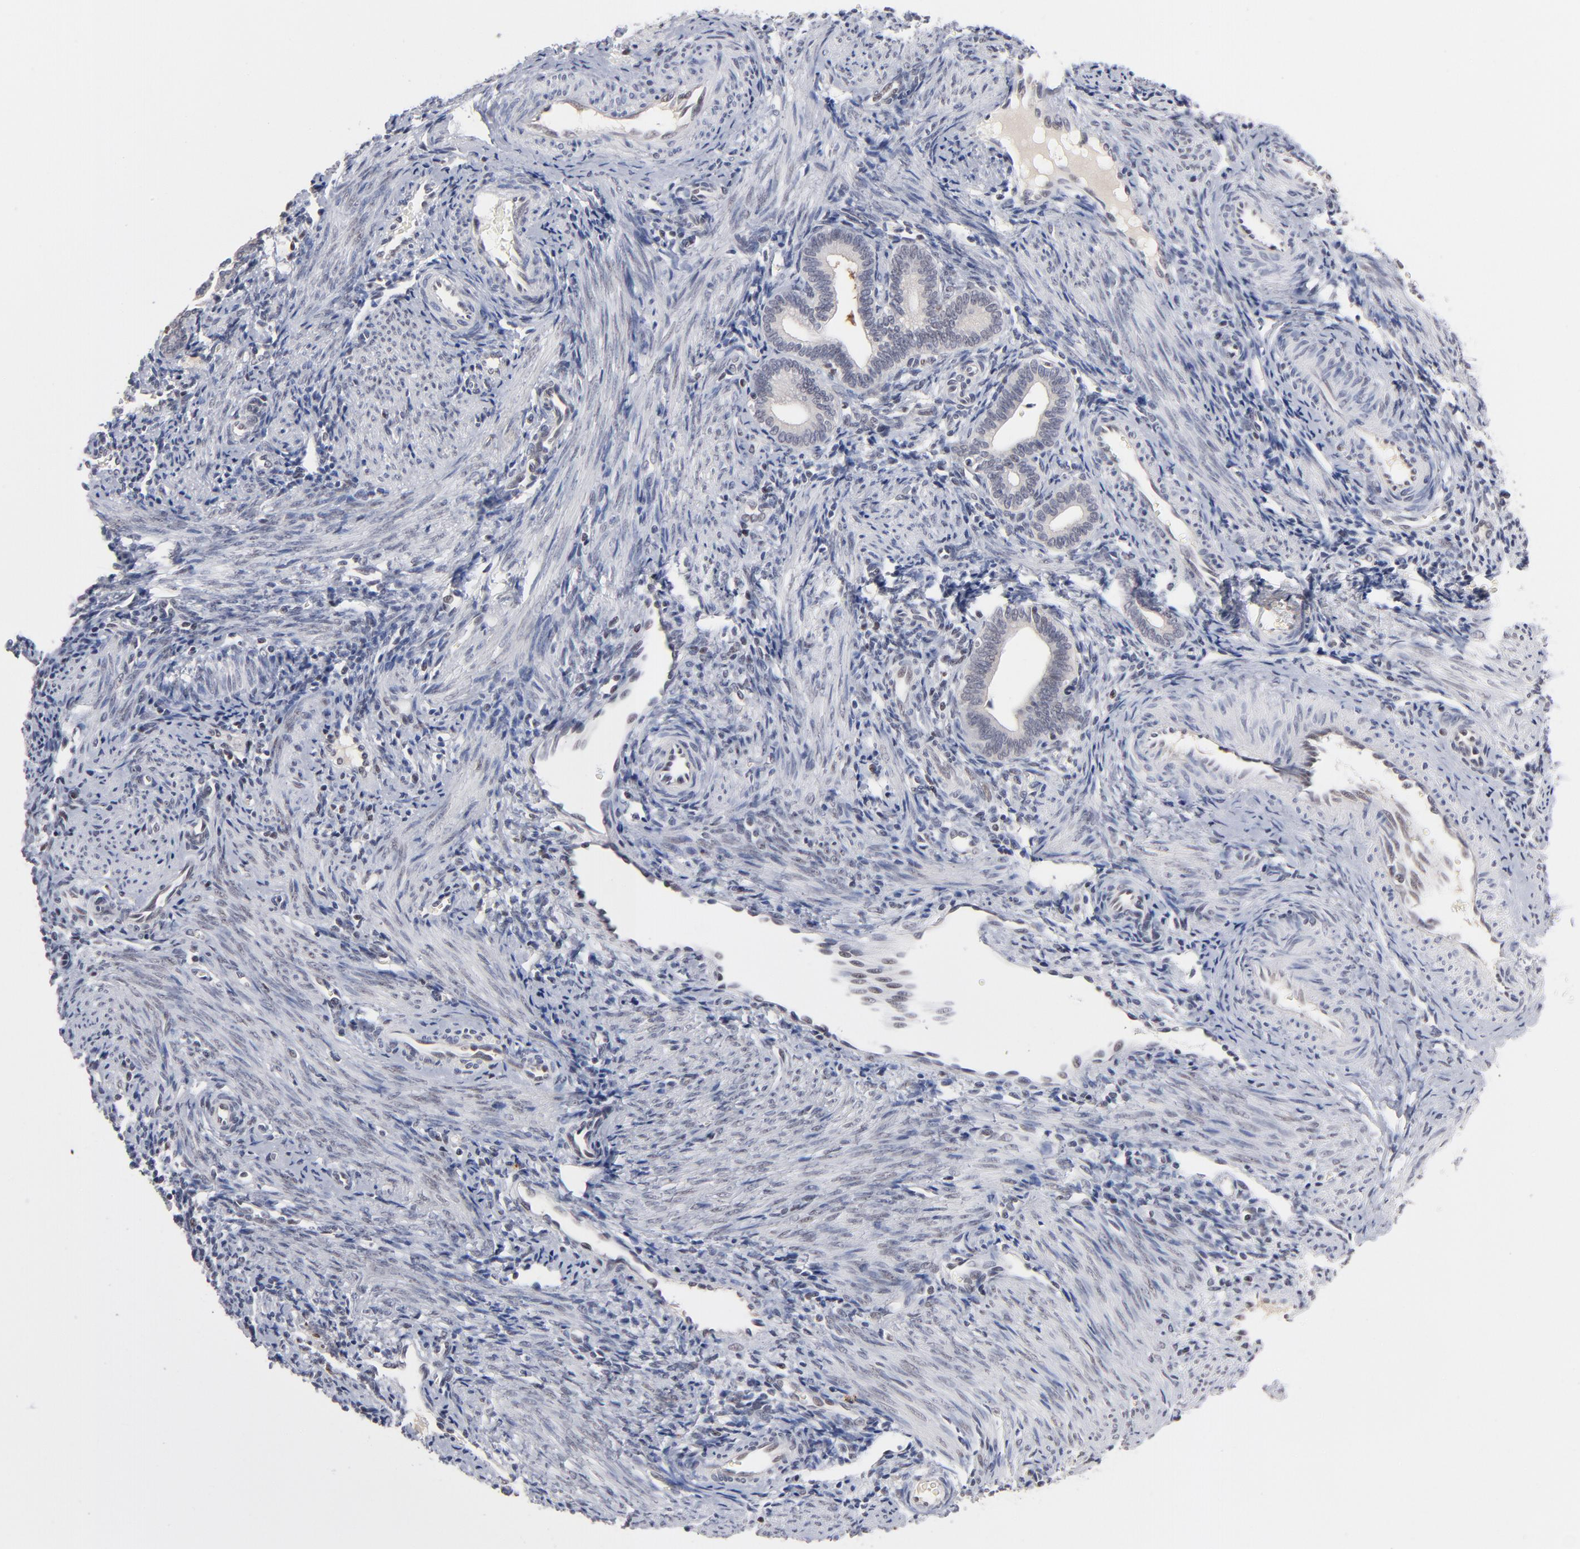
{"staining": {"intensity": "negative", "quantity": "none", "location": "none"}, "tissue": "endometrium", "cell_type": "Cells in endometrial stroma", "image_type": "normal", "snomed": [{"axis": "morphology", "description": "Normal tissue, NOS"}, {"axis": "topography", "description": "Uterus"}, {"axis": "topography", "description": "Endometrium"}], "caption": "Human endometrium stained for a protein using immunohistochemistry (IHC) reveals no positivity in cells in endometrial stroma.", "gene": "MAX", "patient": {"sex": "female", "age": 33}}